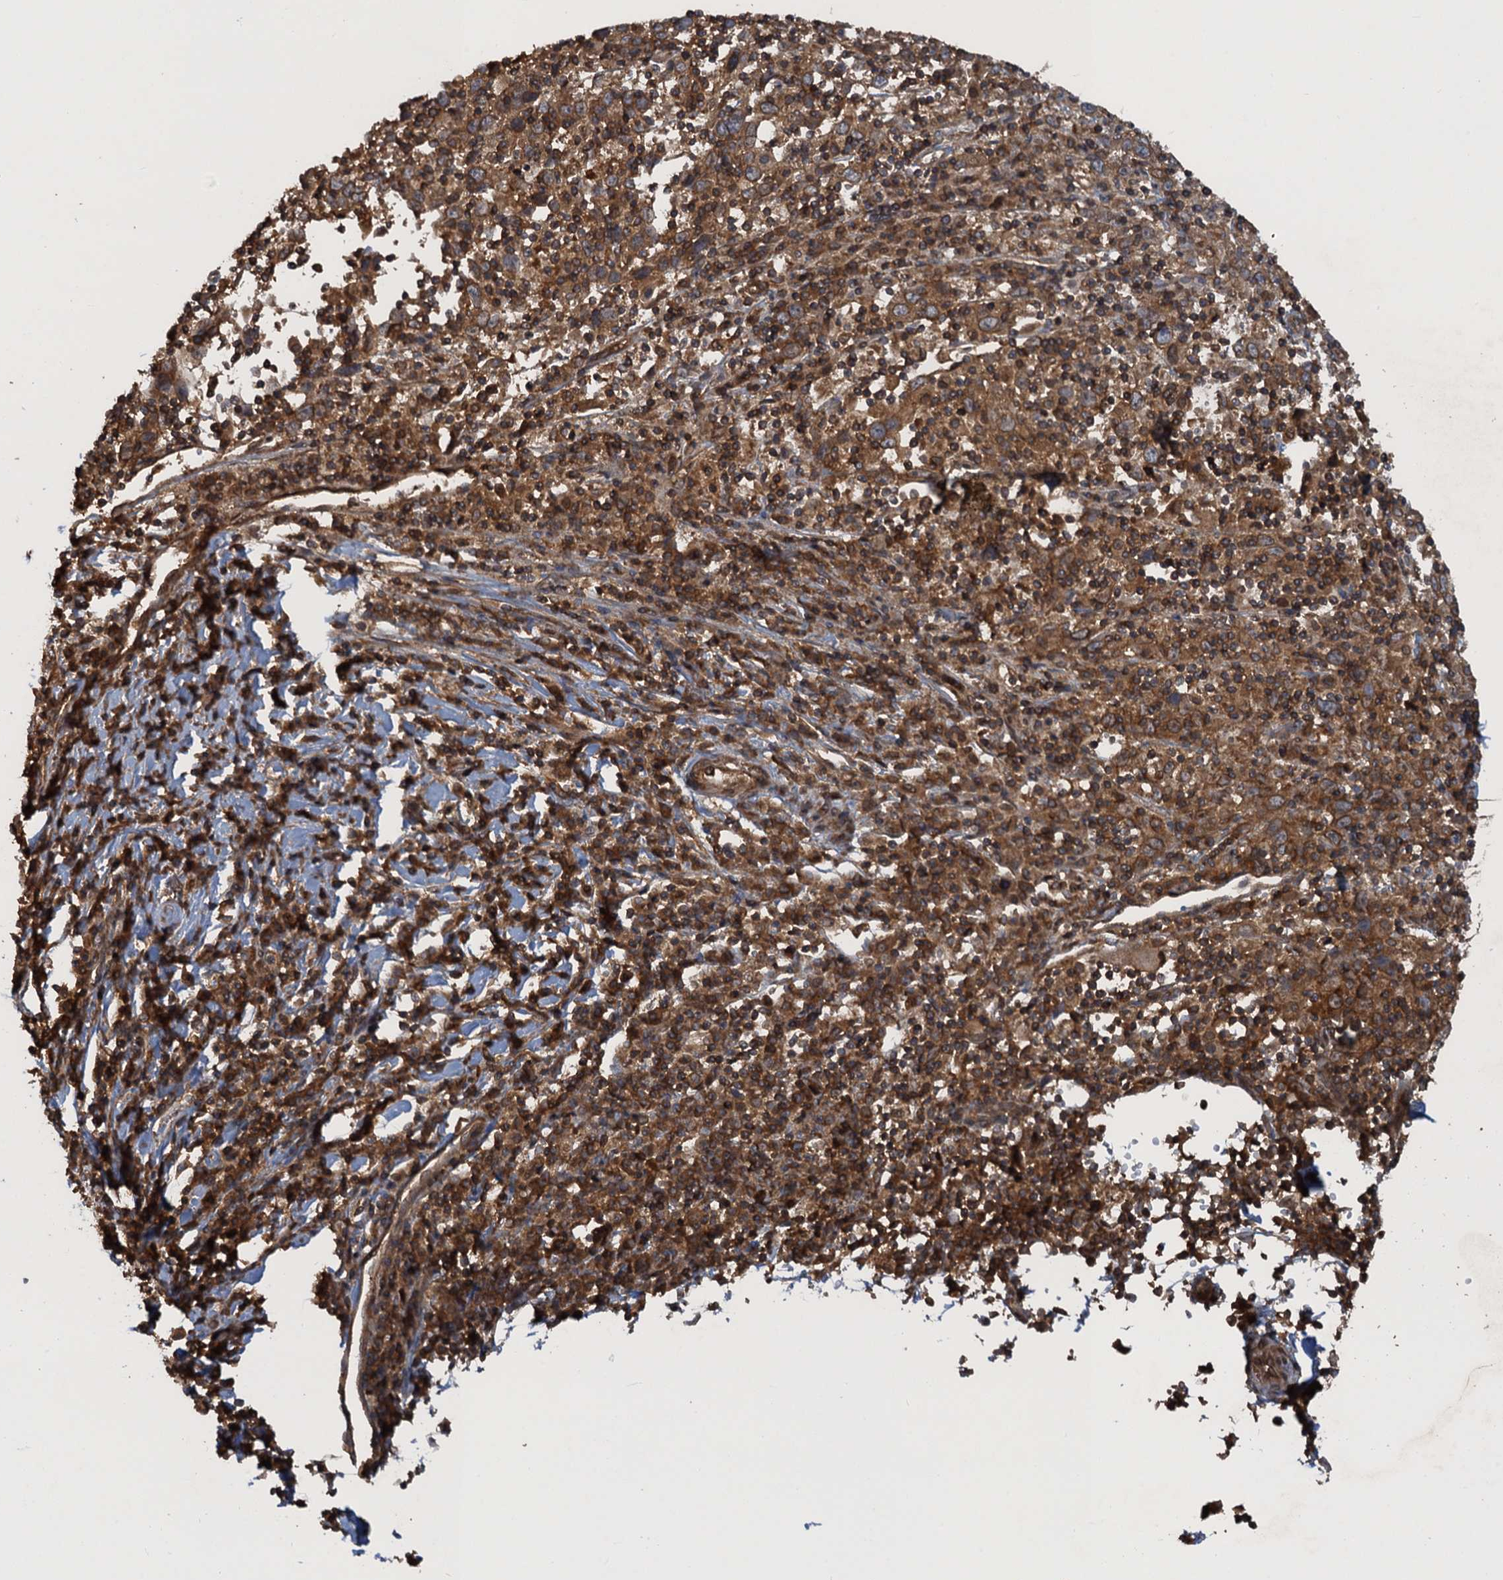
{"staining": {"intensity": "moderate", "quantity": ">75%", "location": "cytoplasmic/membranous"}, "tissue": "cervical cancer", "cell_type": "Tumor cells", "image_type": "cancer", "snomed": [{"axis": "morphology", "description": "Squamous cell carcinoma, NOS"}, {"axis": "topography", "description": "Cervix"}], "caption": "Cervical squamous cell carcinoma stained with a protein marker reveals moderate staining in tumor cells.", "gene": "GLE1", "patient": {"sex": "female", "age": 46}}